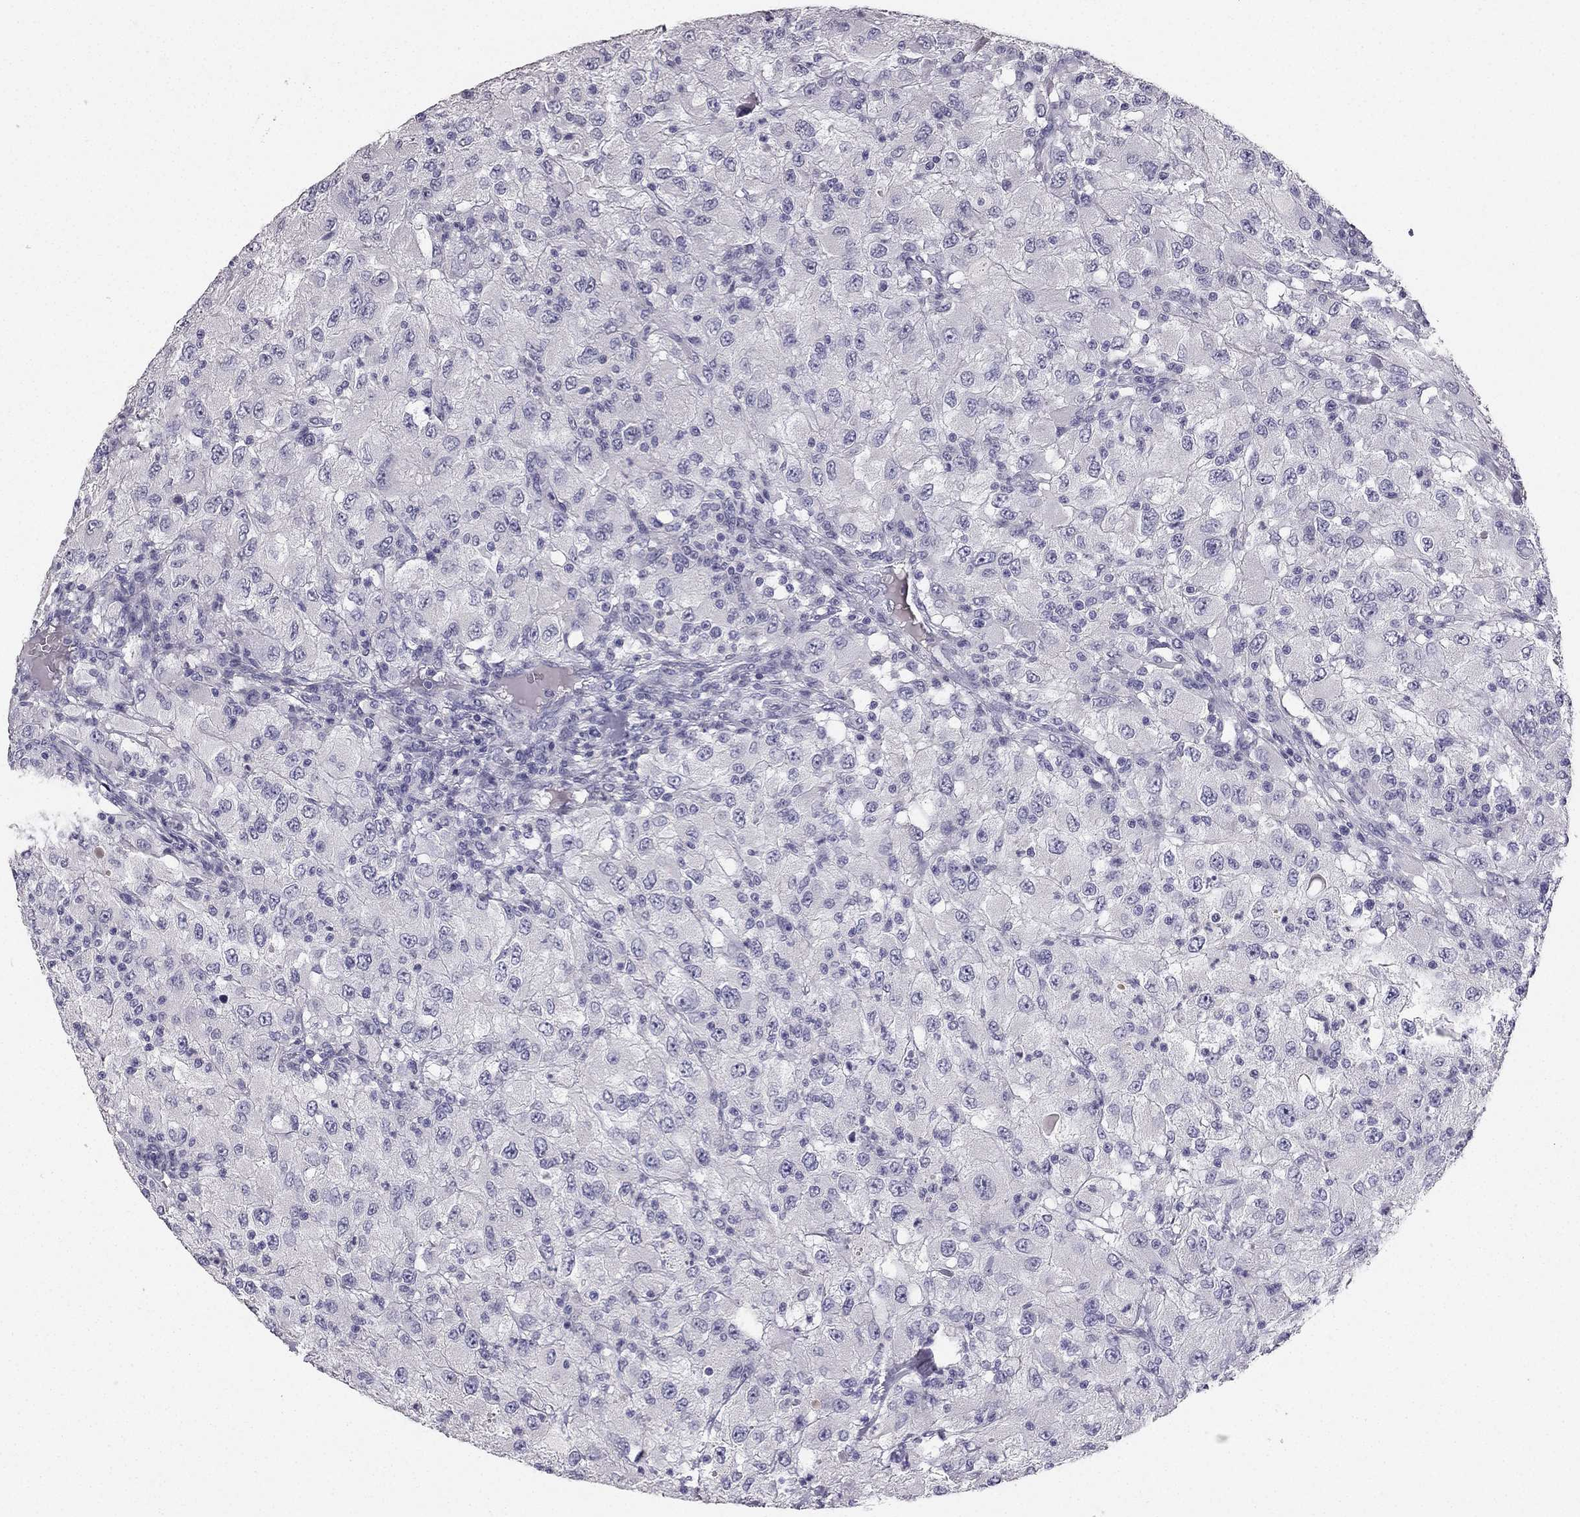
{"staining": {"intensity": "negative", "quantity": "none", "location": "none"}, "tissue": "renal cancer", "cell_type": "Tumor cells", "image_type": "cancer", "snomed": [{"axis": "morphology", "description": "Adenocarcinoma, NOS"}, {"axis": "topography", "description": "Kidney"}], "caption": "A histopathology image of adenocarcinoma (renal) stained for a protein demonstrates no brown staining in tumor cells.", "gene": "CALB2", "patient": {"sex": "female", "age": 67}}